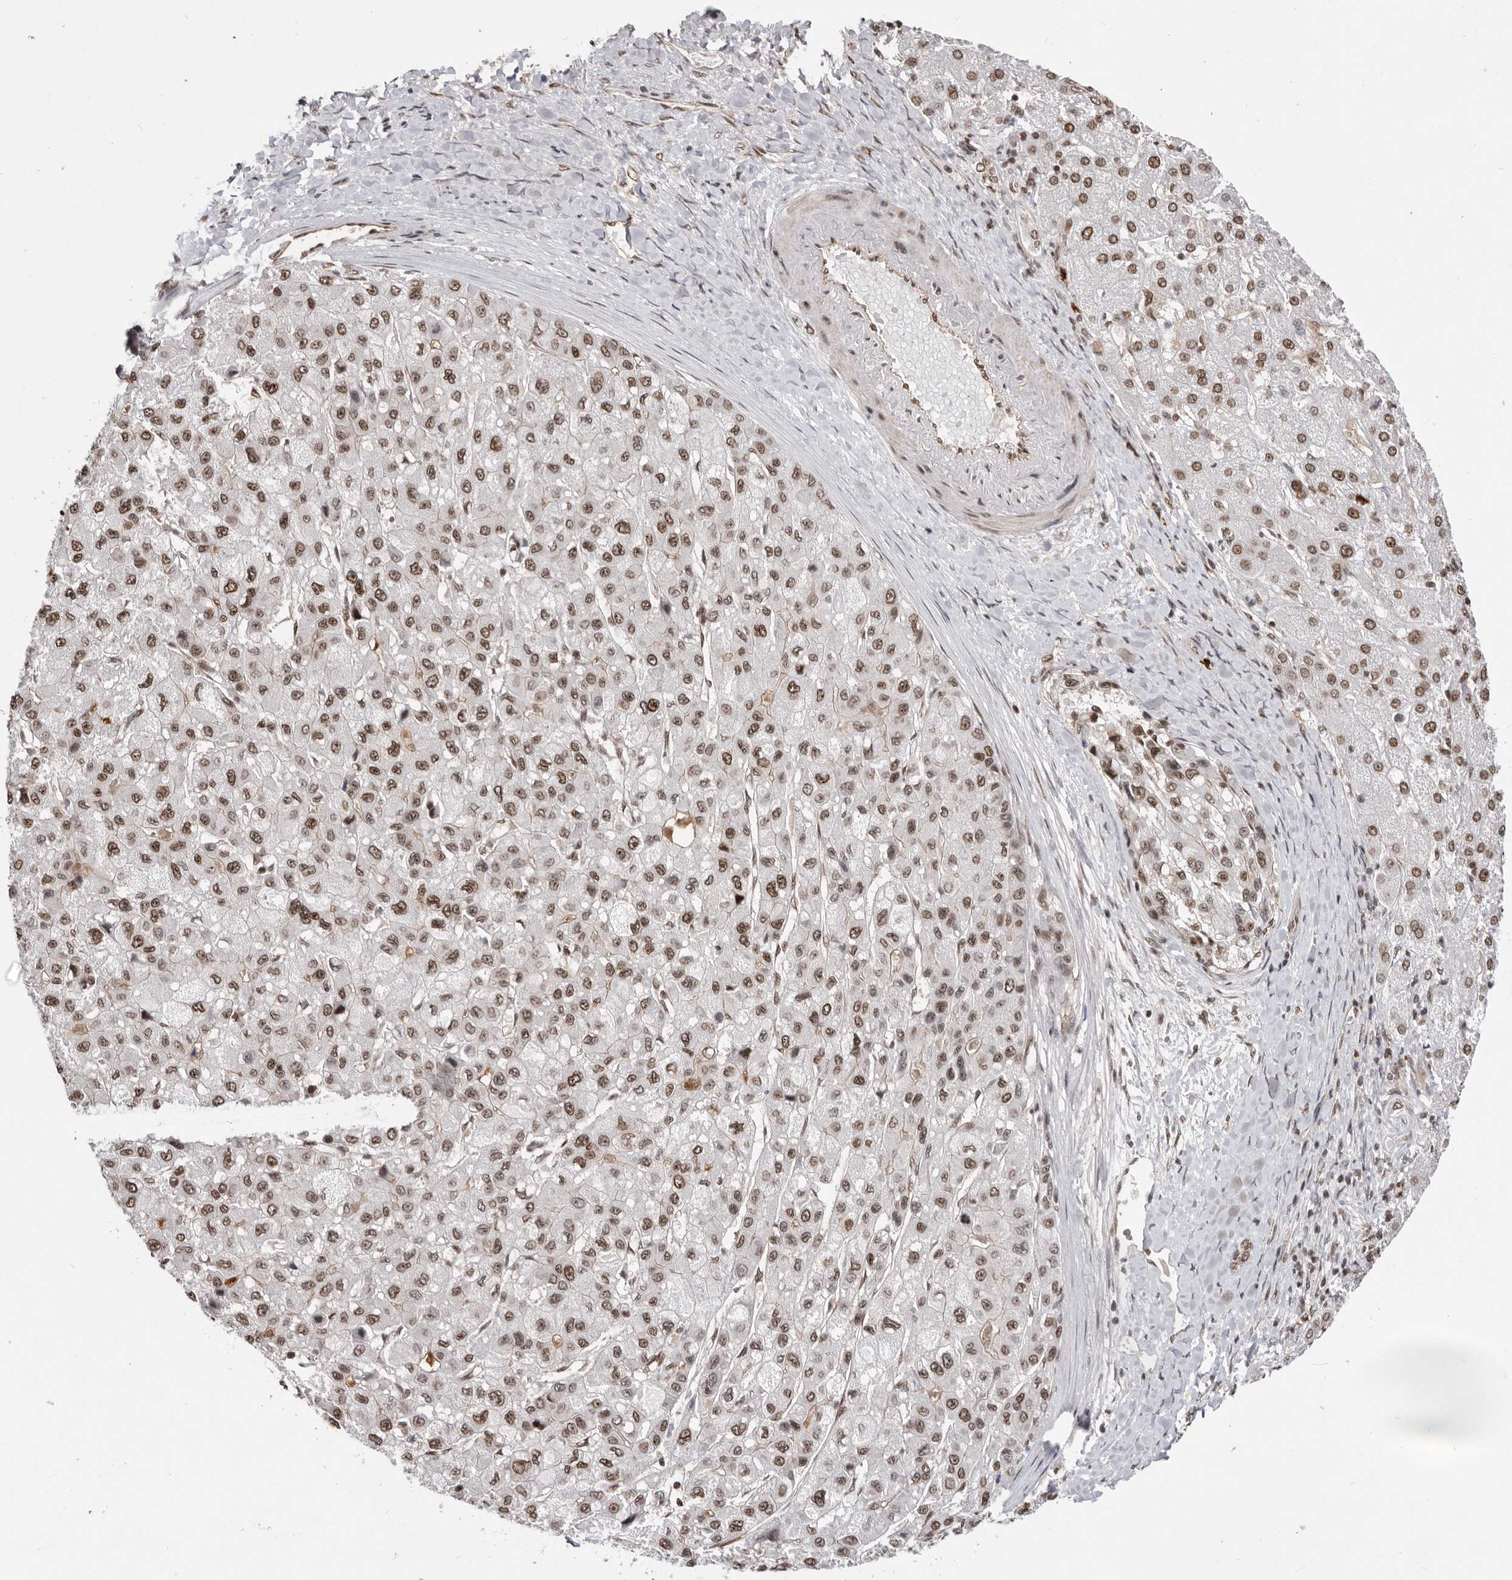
{"staining": {"intensity": "moderate", "quantity": ">75%", "location": "nuclear"}, "tissue": "liver cancer", "cell_type": "Tumor cells", "image_type": "cancer", "snomed": [{"axis": "morphology", "description": "Carcinoma, Hepatocellular, NOS"}, {"axis": "topography", "description": "Liver"}], "caption": "DAB (3,3'-diaminobenzidine) immunohistochemical staining of human liver cancer (hepatocellular carcinoma) shows moderate nuclear protein expression in about >75% of tumor cells.", "gene": "CHTOP", "patient": {"sex": "male", "age": 80}}